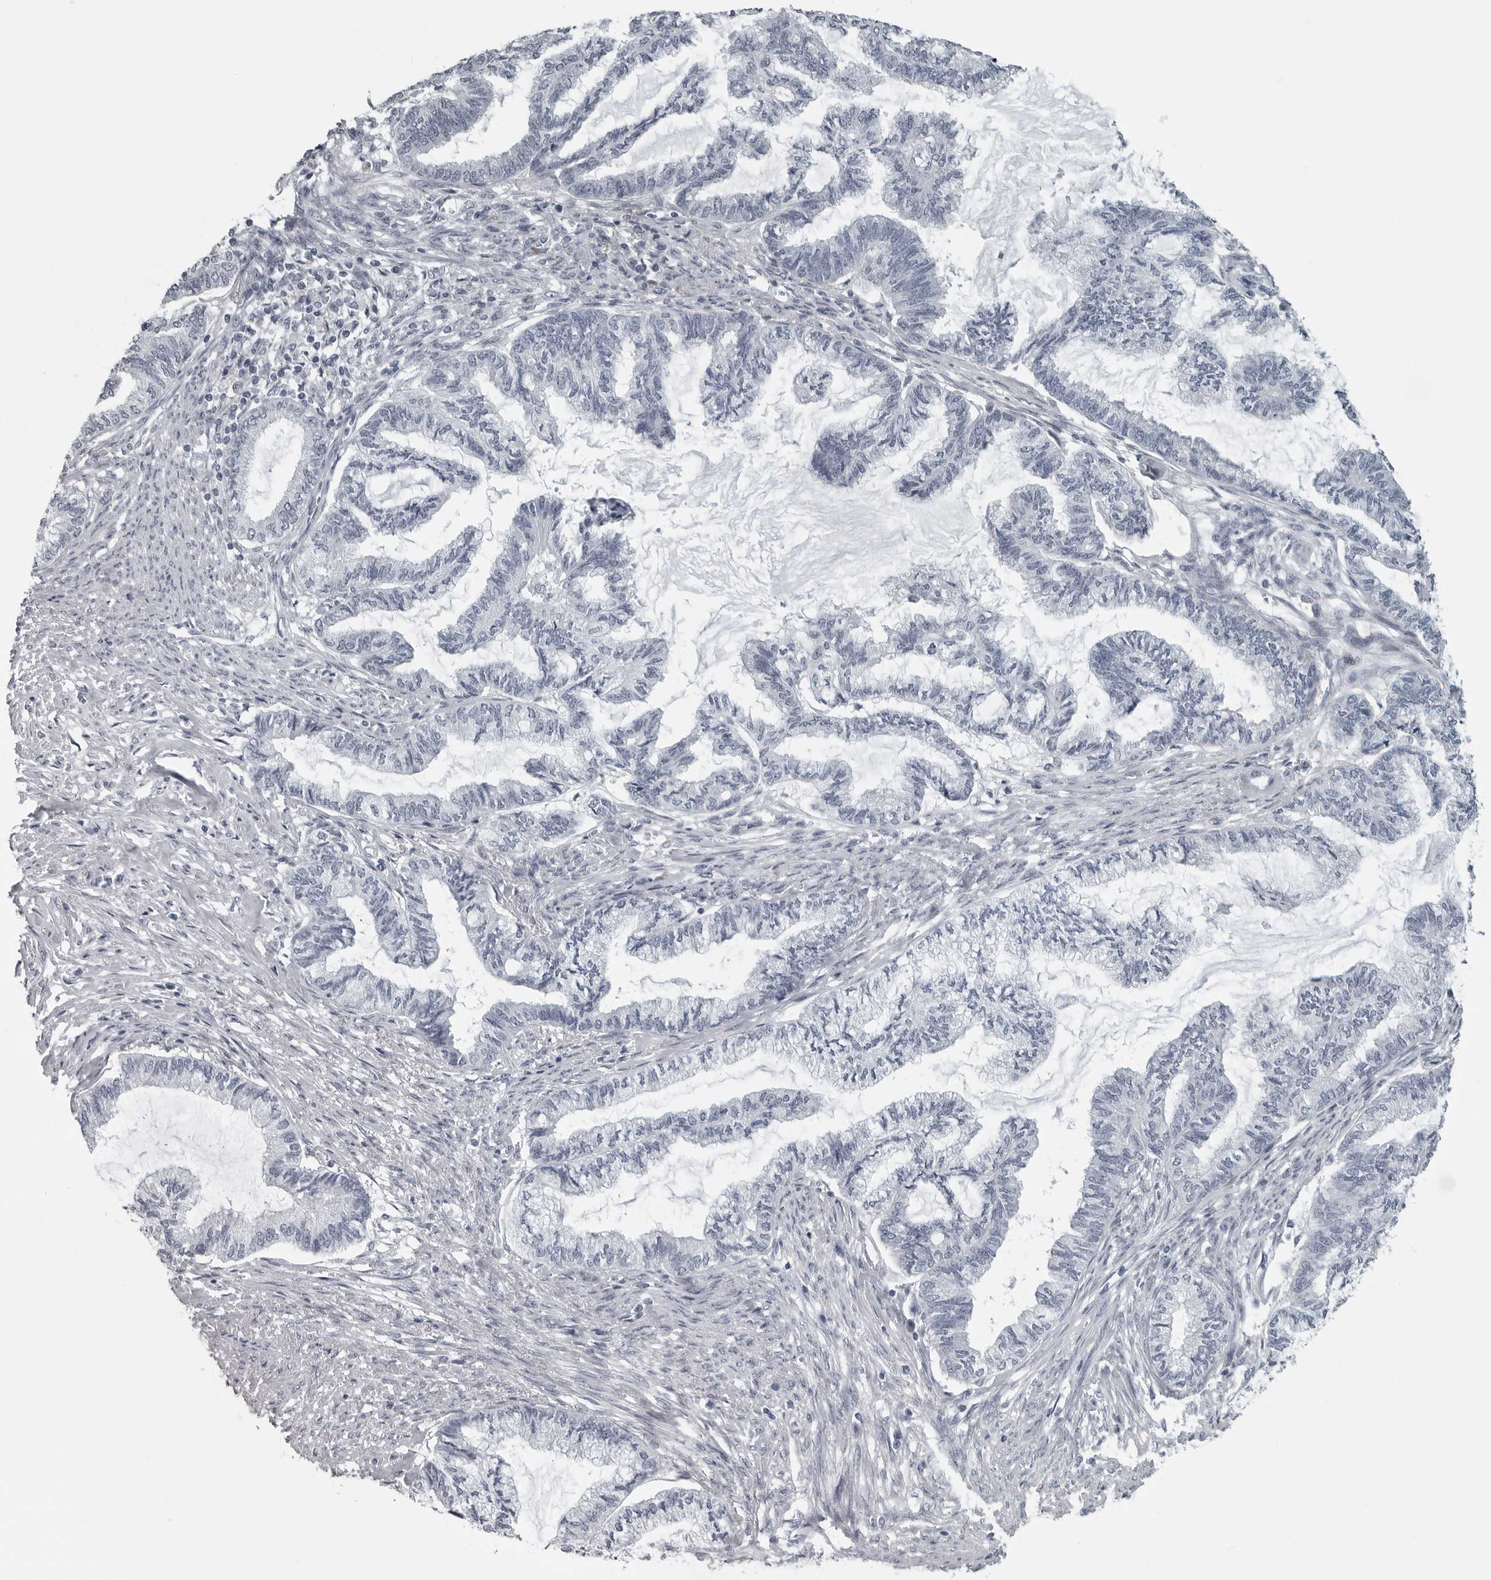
{"staining": {"intensity": "negative", "quantity": "none", "location": "none"}, "tissue": "endometrial cancer", "cell_type": "Tumor cells", "image_type": "cancer", "snomed": [{"axis": "morphology", "description": "Adenocarcinoma, NOS"}, {"axis": "topography", "description": "Endometrium"}], "caption": "Human endometrial adenocarcinoma stained for a protein using immunohistochemistry (IHC) shows no expression in tumor cells.", "gene": "LYSMD1", "patient": {"sex": "female", "age": 86}}